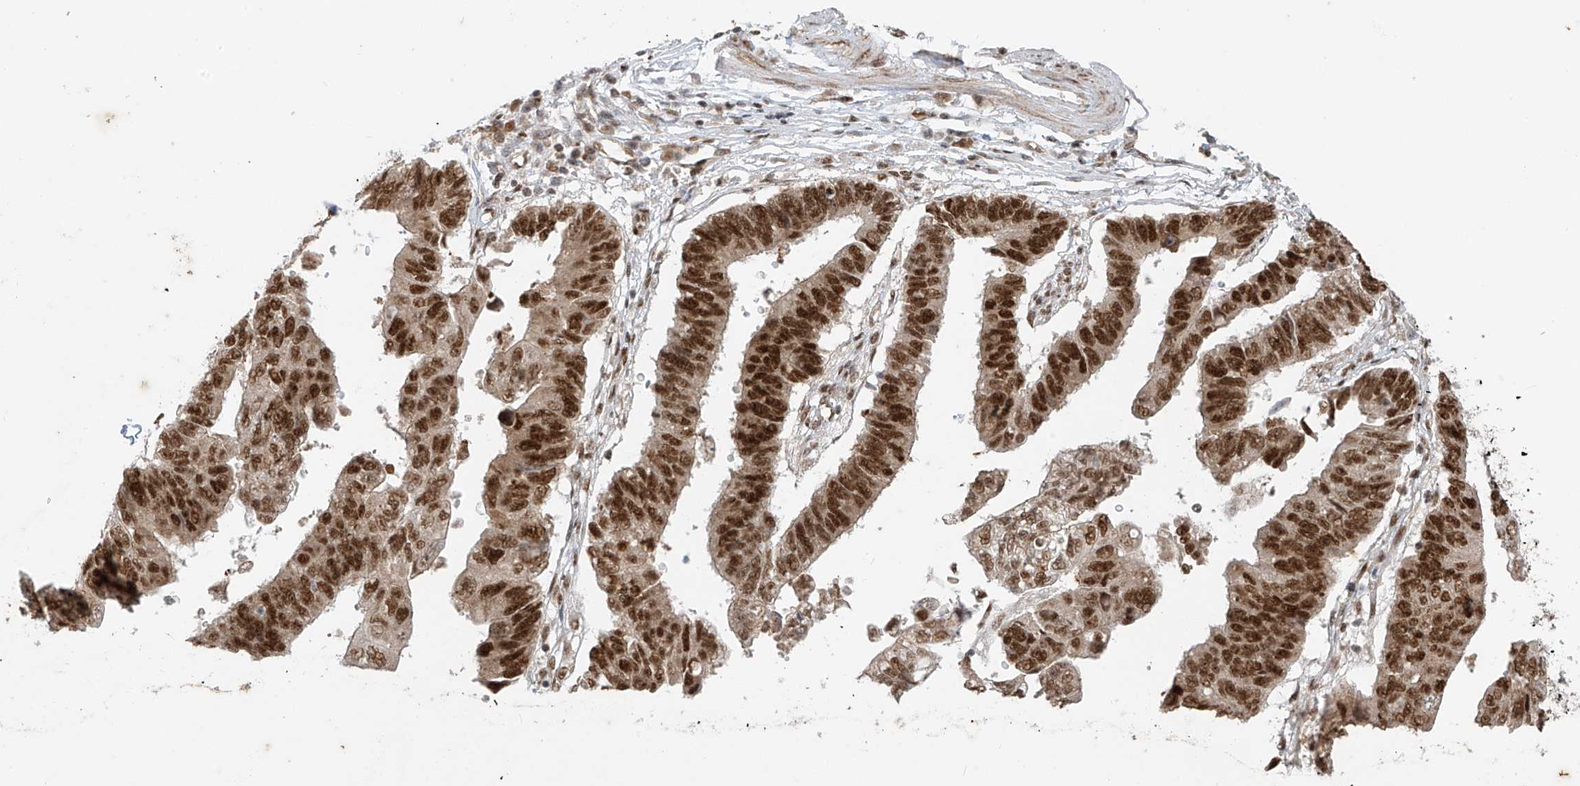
{"staining": {"intensity": "moderate", "quantity": ">75%", "location": "nuclear"}, "tissue": "stomach cancer", "cell_type": "Tumor cells", "image_type": "cancer", "snomed": [{"axis": "morphology", "description": "Adenocarcinoma, NOS"}, {"axis": "topography", "description": "Stomach"}], "caption": "IHC photomicrograph of neoplastic tissue: human stomach cancer stained using immunohistochemistry (IHC) reveals medium levels of moderate protein expression localized specifically in the nuclear of tumor cells, appearing as a nuclear brown color.", "gene": "ARHGEF3", "patient": {"sex": "male", "age": 59}}